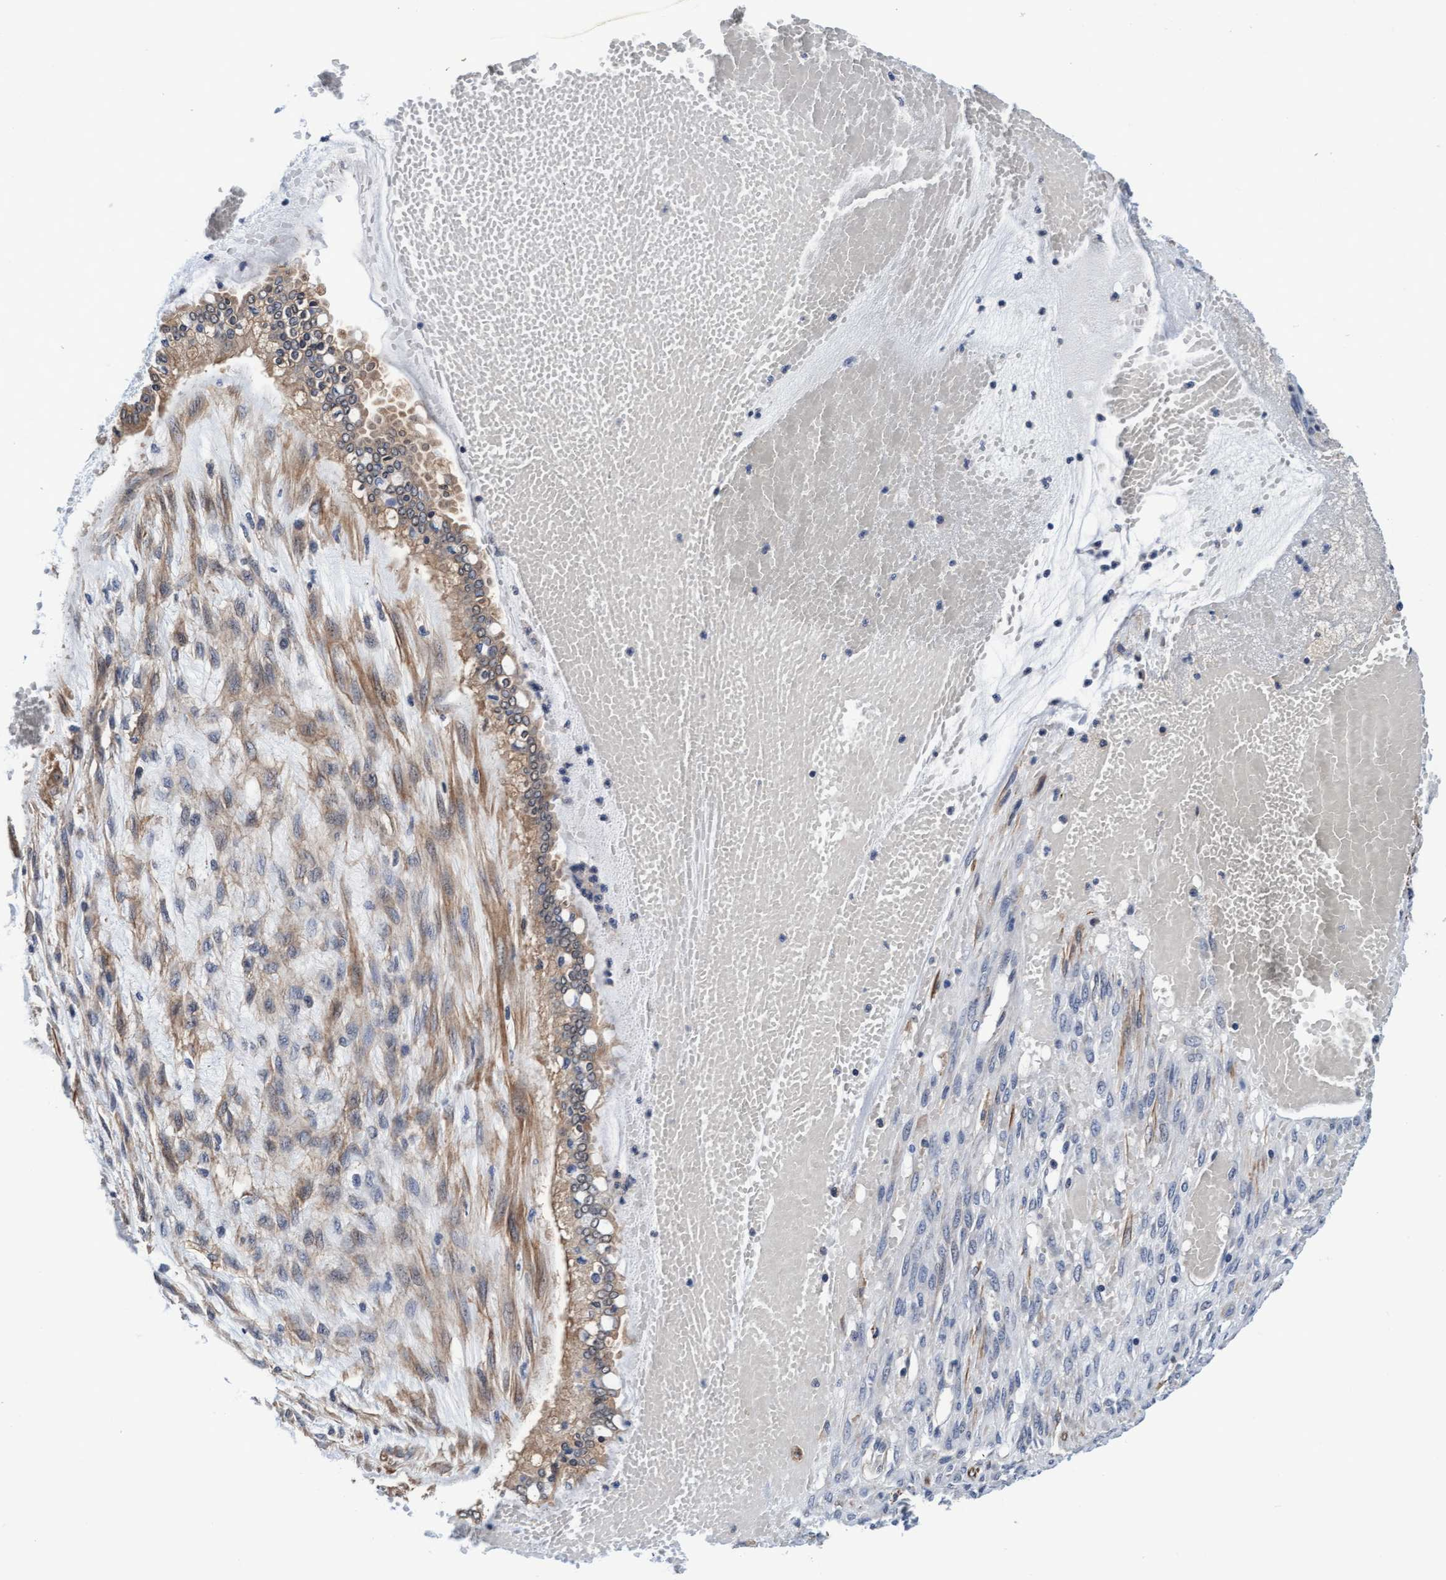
{"staining": {"intensity": "weak", "quantity": ">75%", "location": "cytoplasmic/membranous"}, "tissue": "ovarian cancer", "cell_type": "Tumor cells", "image_type": "cancer", "snomed": [{"axis": "morphology", "description": "Cystadenocarcinoma, mucinous, NOS"}, {"axis": "topography", "description": "Ovary"}], "caption": "This is a photomicrograph of immunohistochemistry staining of ovarian cancer, which shows weak expression in the cytoplasmic/membranous of tumor cells.", "gene": "EFCAB13", "patient": {"sex": "female", "age": 73}}